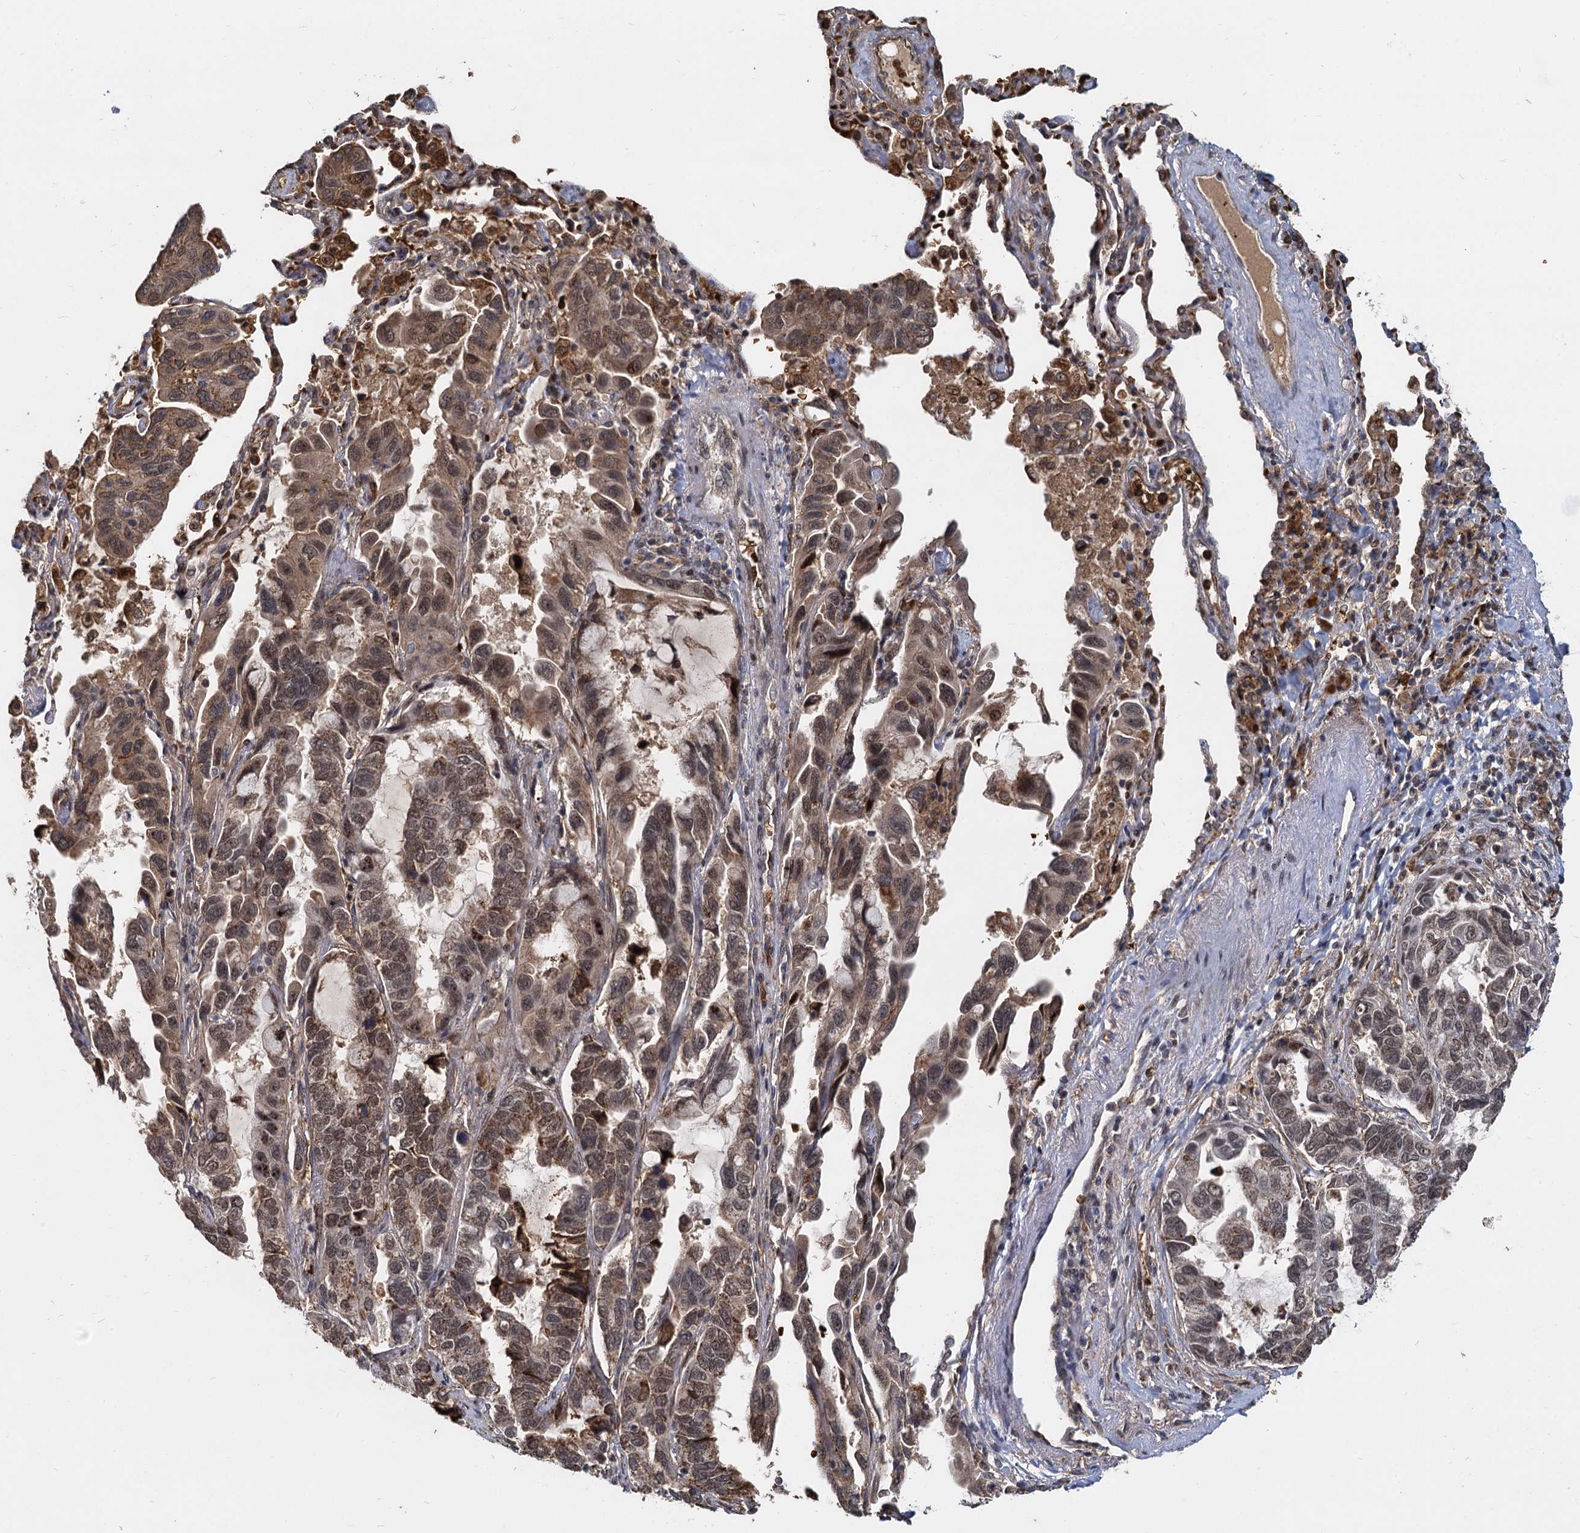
{"staining": {"intensity": "moderate", "quantity": ">75%", "location": "nuclear"}, "tissue": "lung cancer", "cell_type": "Tumor cells", "image_type": "cancer", "snomed": [{"axis": "morphology", "description": "Adenocarcinoma, NOS"}, {"axis": "topography", "description": "Lung"}], "caption": "DAB immunohistochemical staining of human lung cancer demonstrates moderate nuclear protein staining in approximately >75% of tumor cells.", "gene": "FANCI", "patient": {"sex": "male", "age": 64}}